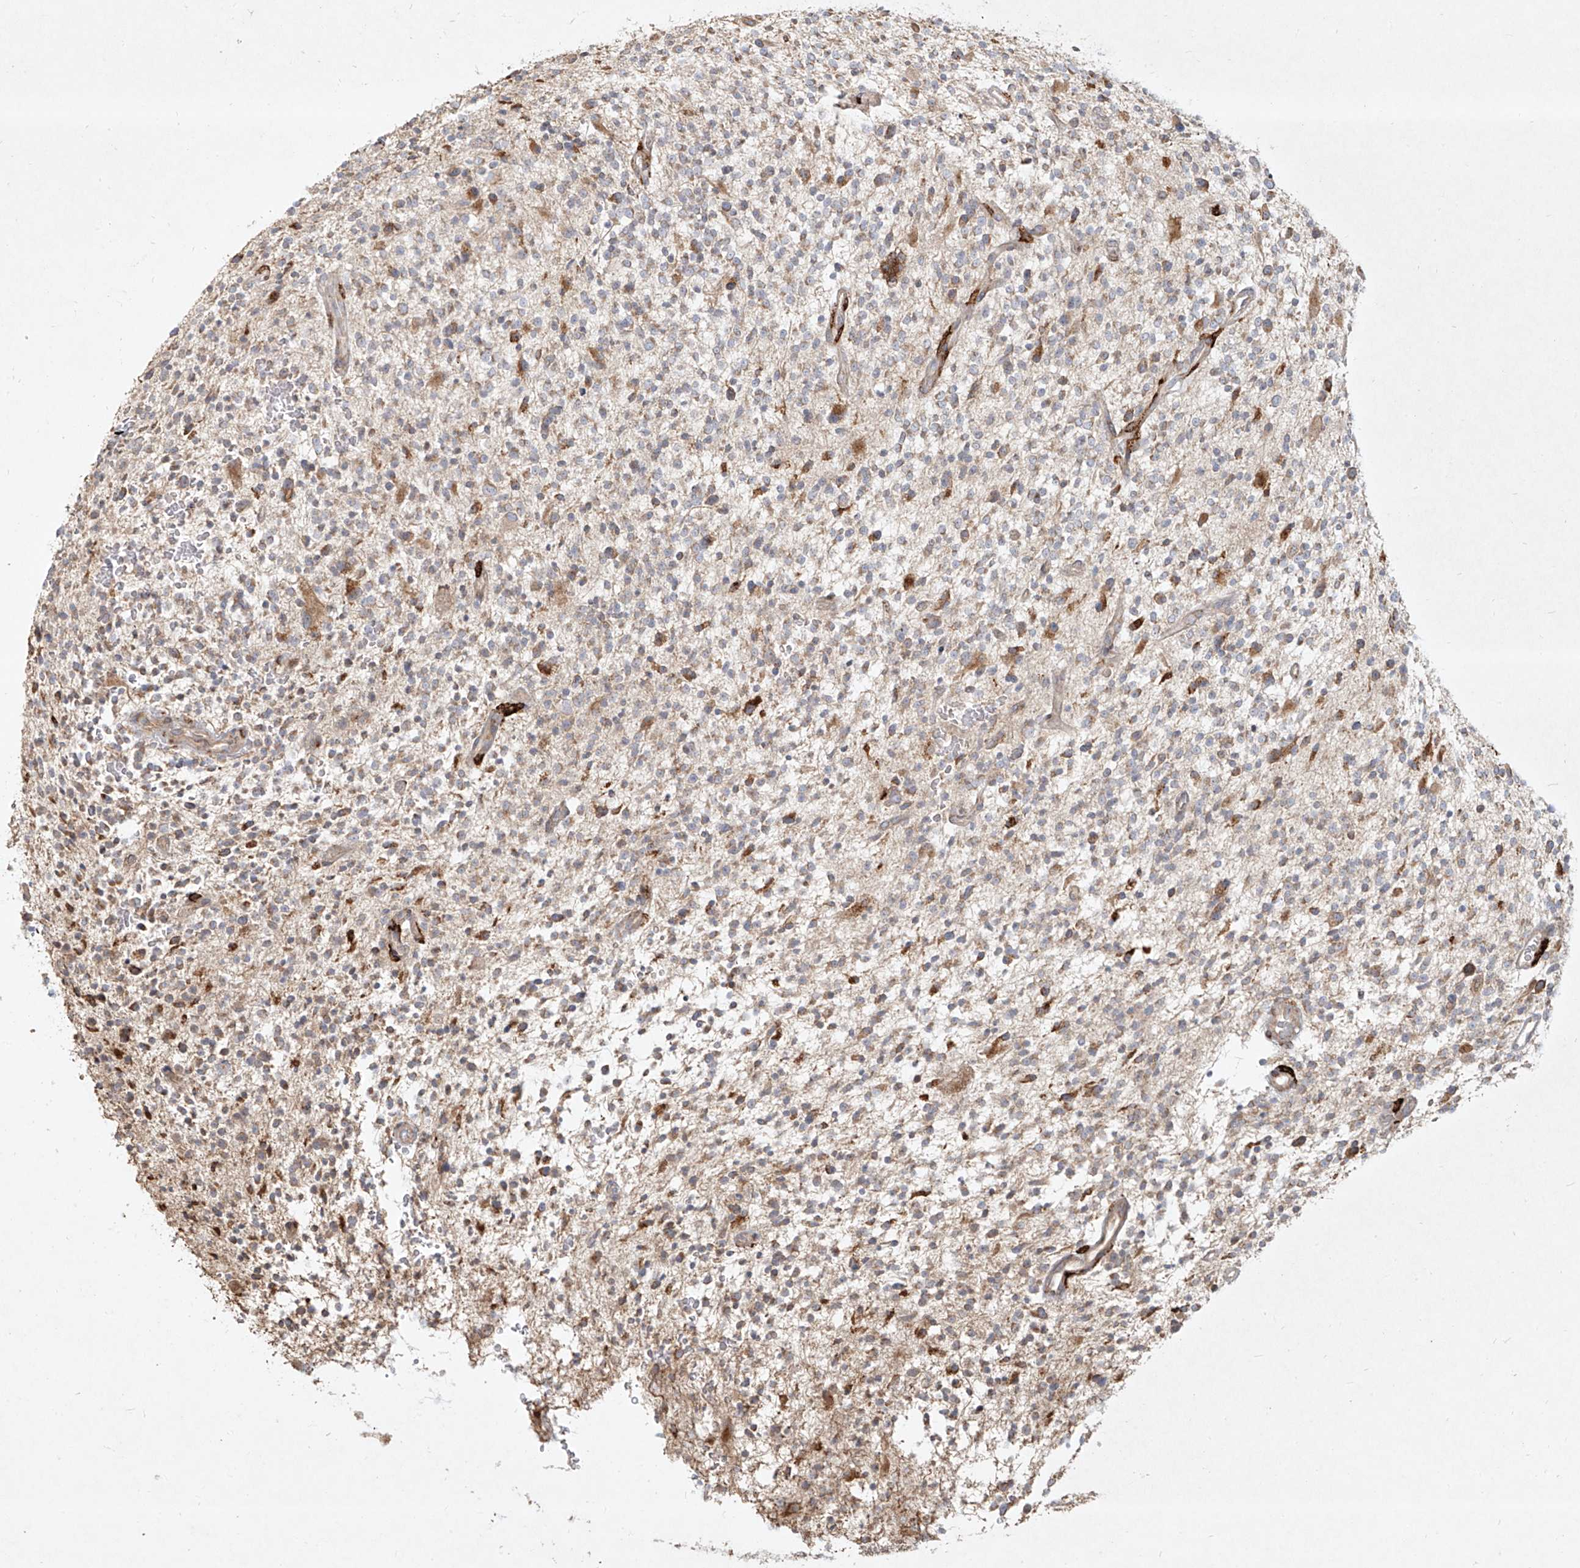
{"staining": {"intensity": "negative", "quantity": "none", "location": "none"}, "tissue": "glioma", "cell_type": "Tumor cells", "image_type": "cancer", "snomed": [{"axis": "morphology", "description": "Glioma, malignant, High grade"}, {"axis": "topography", "description": "Brain"}], "caption": "DAB immunohistochemical staining of glioma exhibits no significant staining in tumor cells.", "gene": "CD209", "patient": {"sex": "male", "age": 48}}